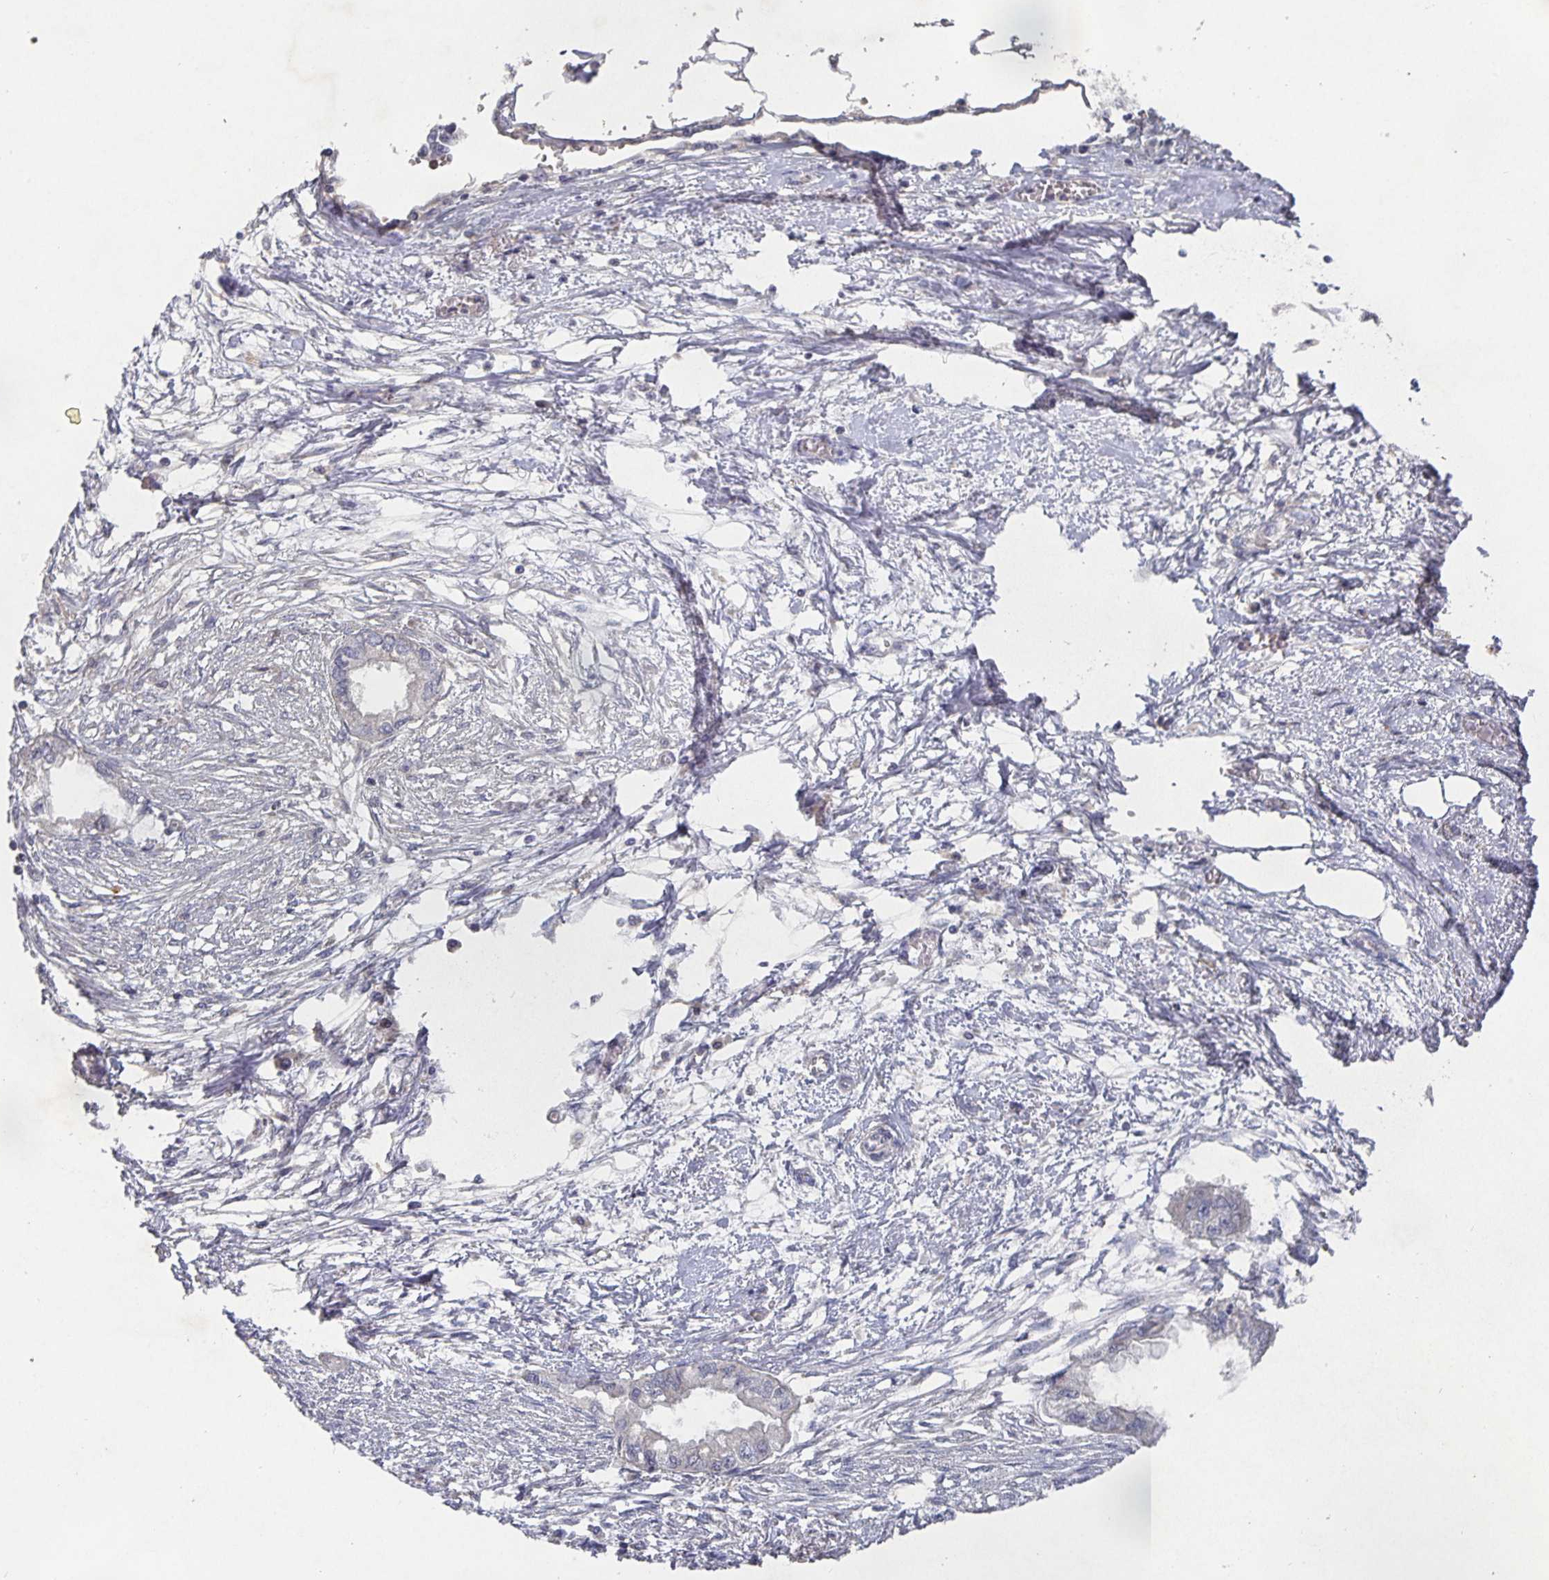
{"staining": {"intensity": "negative", "quantity": "none", "location": "none"}, "tissue": "endometrial cancer", "cell_type": "Tumor cells", "image_type": "cancer", "snomed": [{"axis": "morphology", "description": "Adenocarcinoma, NOS"}, {"axis": "morphology", "description": "Adenocarcinoma, metastatic, NOS"}, {"axis": "topography", "description": "Adipose tissue"}, {"axis": "topography", "description": "Endometrium"}], "caption": "A micrograph of endometrial metastatic adenocarcinoma stained for a protein displays no brown staining in tumor cells.", "gene": "HEPN1", "patient": {"sex": "female", "age": 67}}